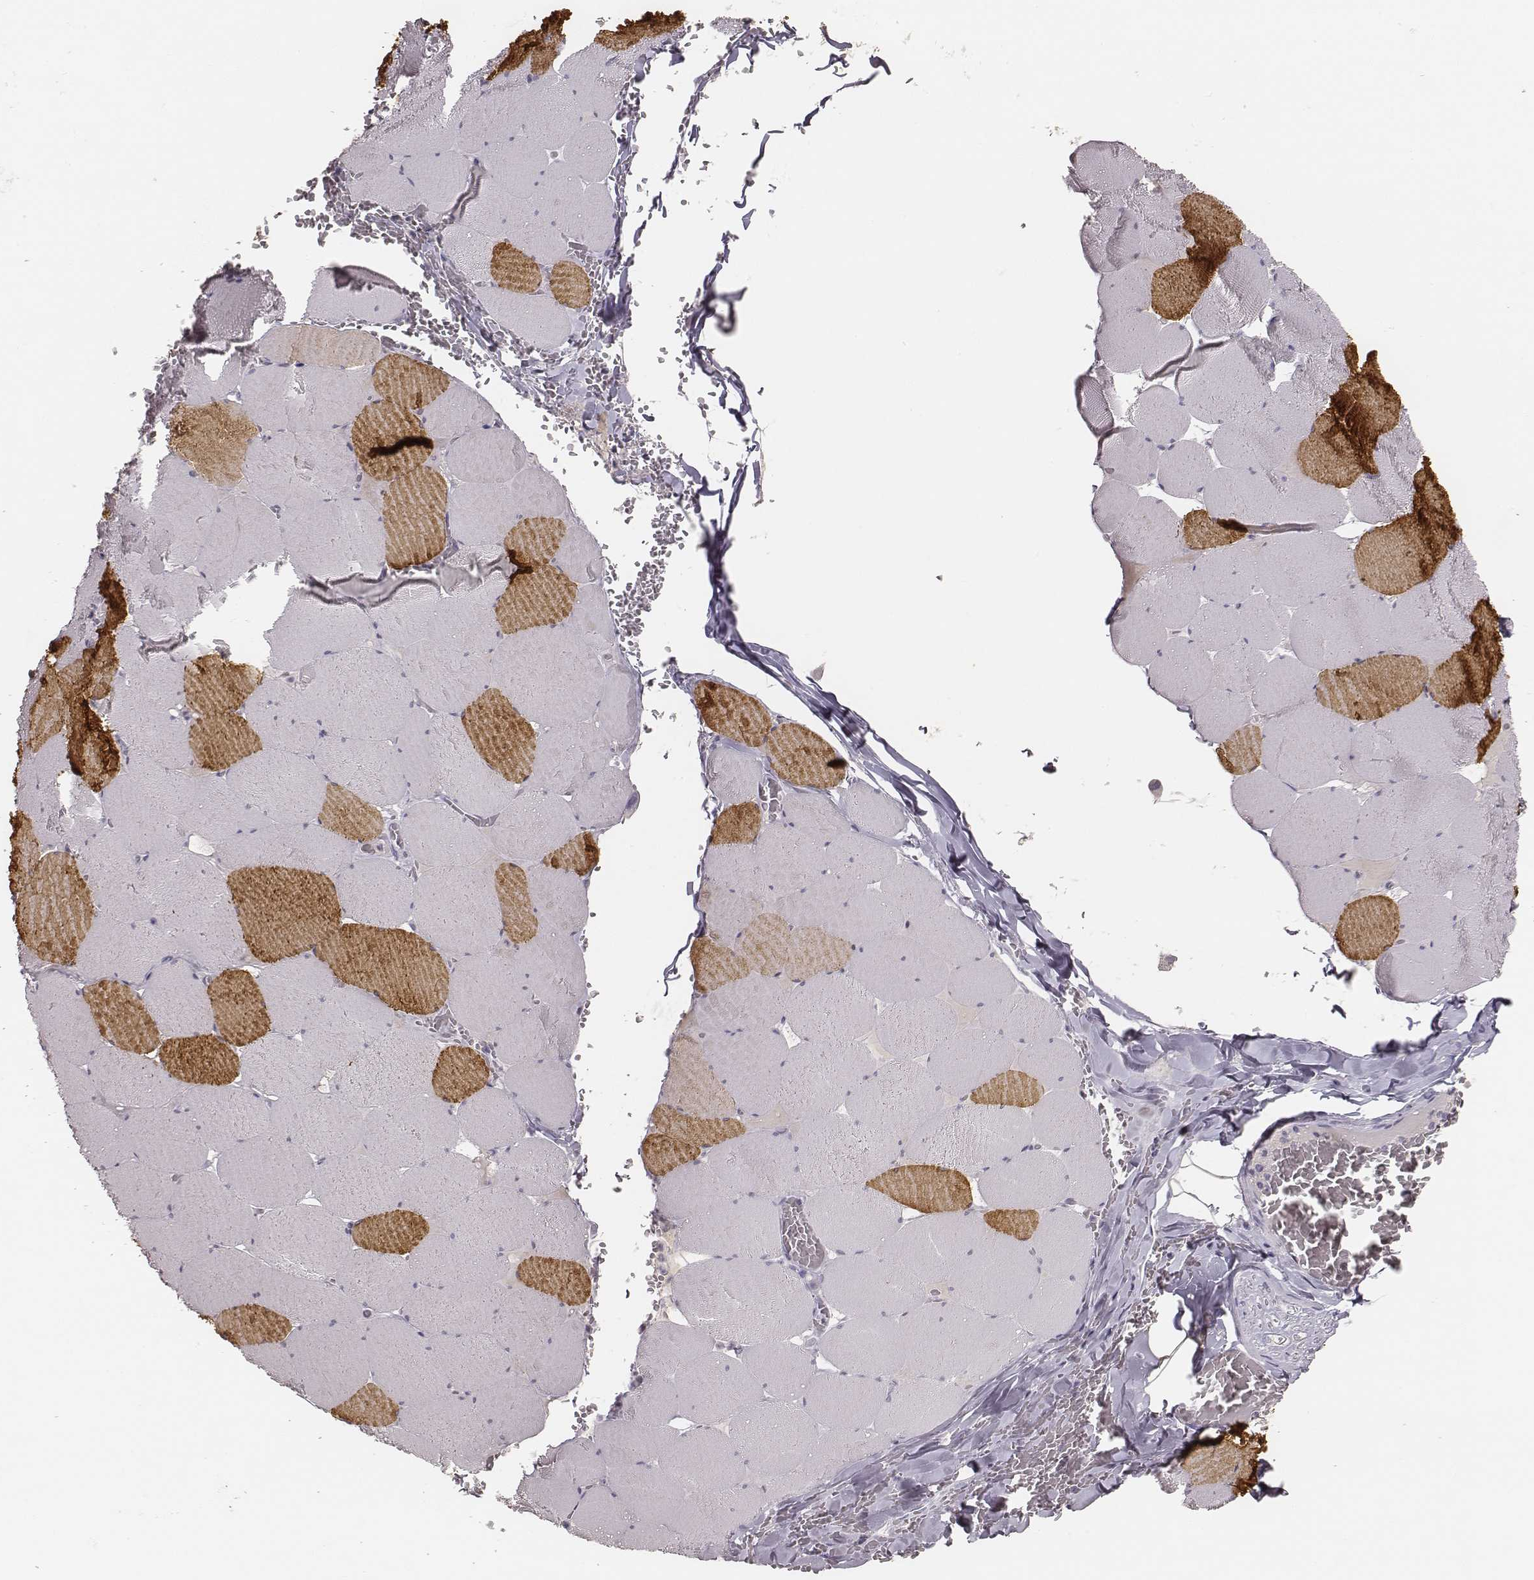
{"staining": {"intensity": "strong", "quantity": "25%-75%", "location": "cytoplasmic/membranous"}, "tissue": "skeletal muscle", "cell_type": "Myocytes", "image_type": "normal", "snomed": [{"axis": "morphology", "description": "Normal tissue, NOS"}, {"axis": "morphology", "description": "Malignant melanoma, Metastatic site"}, {"axis": "topography", "description": "Skeletal muscle"}], "caption": "Immunohistochemistry (IHC) (DAB (3,3'-diaminobenzidine)) staining of normal skeletal muscle demonstrates strong cytoplasmic/membranous protein expression in approximately 25%-75% of myocytes. Immunohistochemistry (IHC) stains the protein of interest in brown and the nuclei are stained blue.", "gene": "MYH6", "patient": {"sex": "male", "age": 50}}